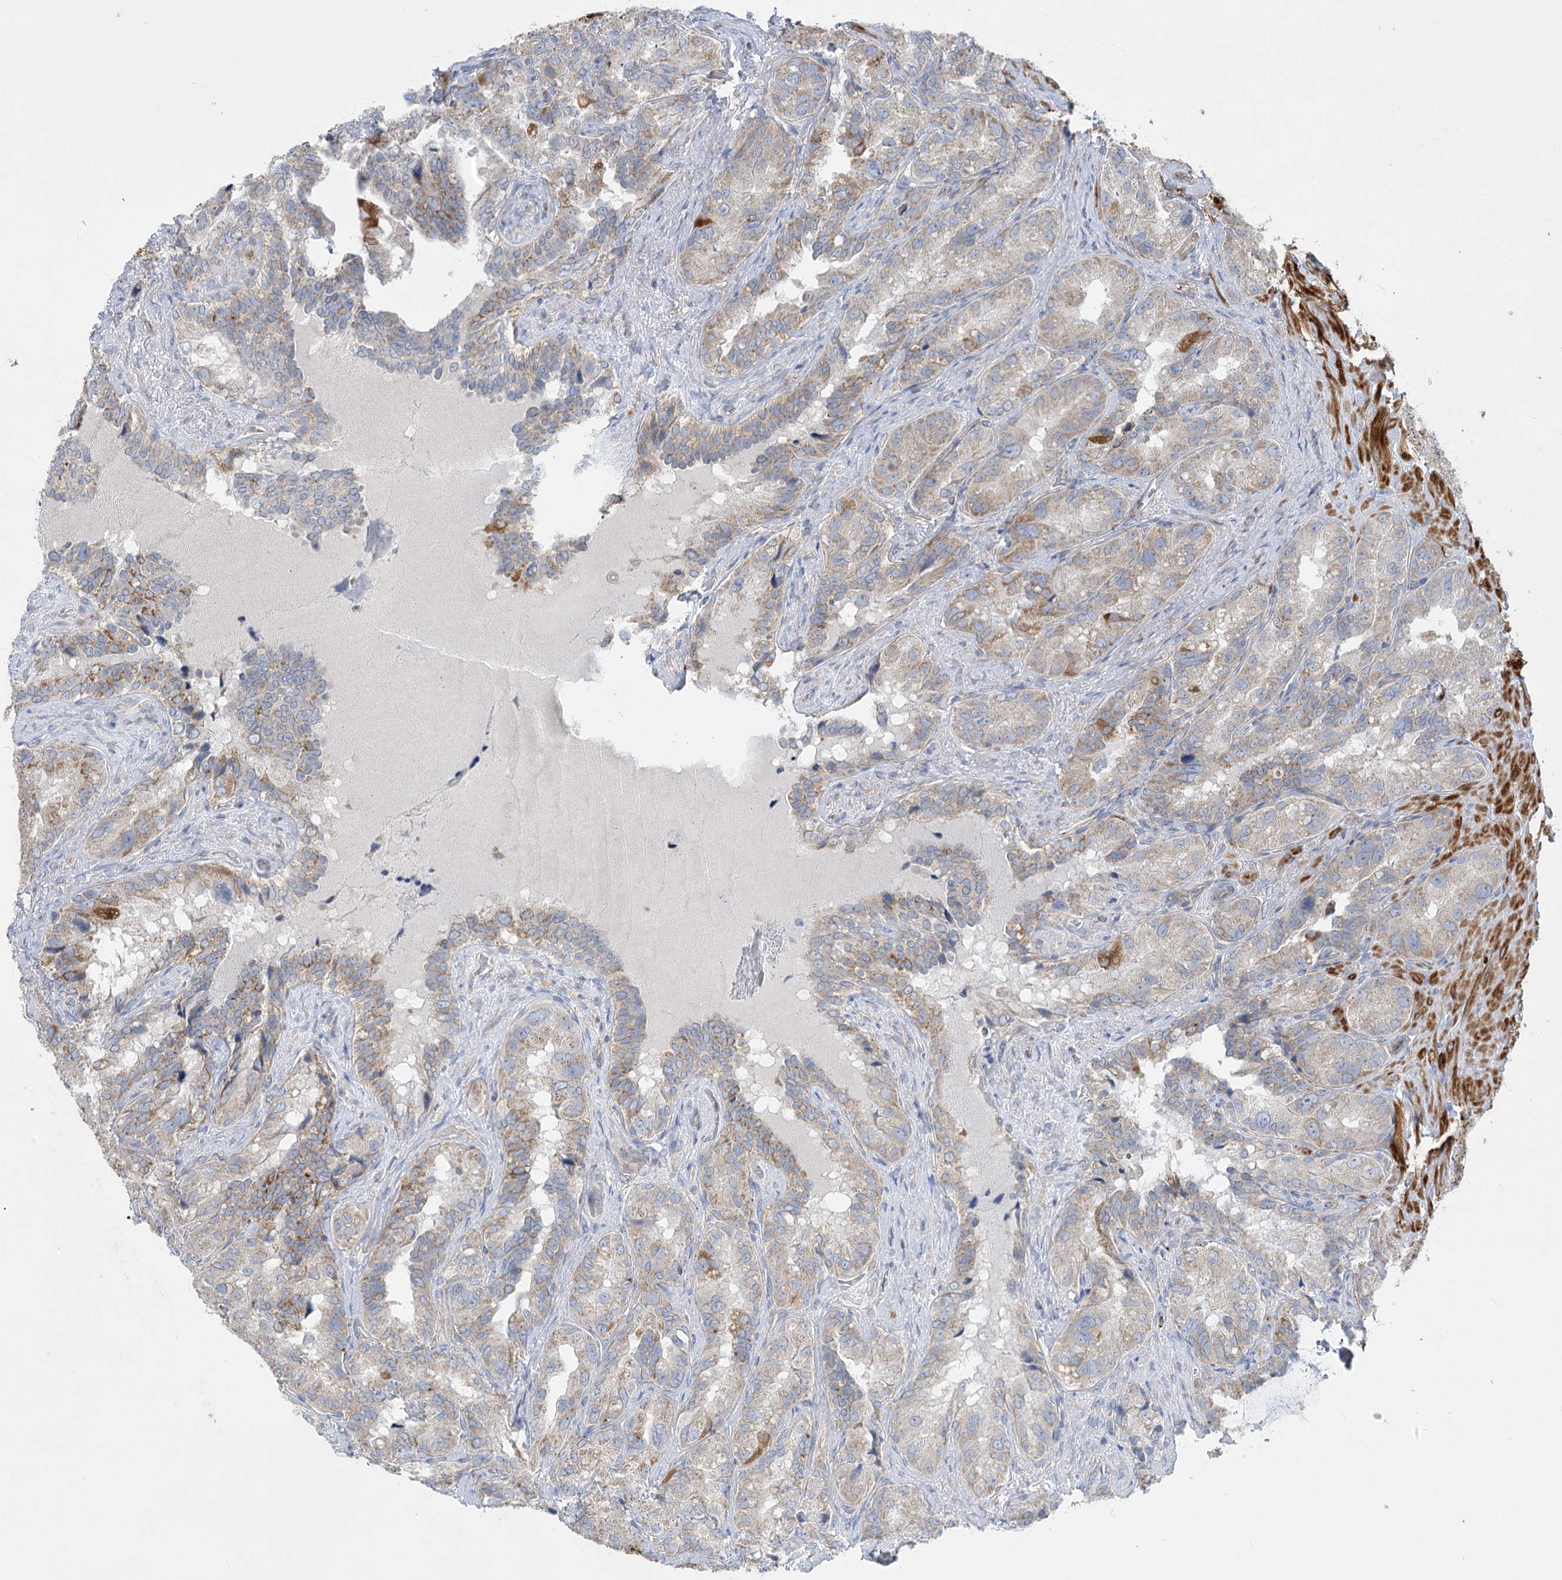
{"staining": {"intensity": "moderate", "quantity": "25%-75%", "location": "cytoplasmic/membranous"}, "tissue": "seminal vesicle", "cell_type": "Glandular cells", "image_type": "normal", "snomed": [{"axis": "morphology", "description": "Normal tissue, NOS"}, {"axis": "topography", "description": "Seminal veicle"}, {"axis": "topography", "description": "Peripheral nerve tissue"}], "caption": "Protein staining of unremarkable seminal vesicle reveals moderate cytoplasmic/membranous positivity in about 25%-75% of glandular cells. Using DAB (brown) and hematoxylin (blue) stains, captured at high magnification using brightfield microscopy.", "gene": "DHTKD1", "patient": {"sex": "male", "age": 67}}